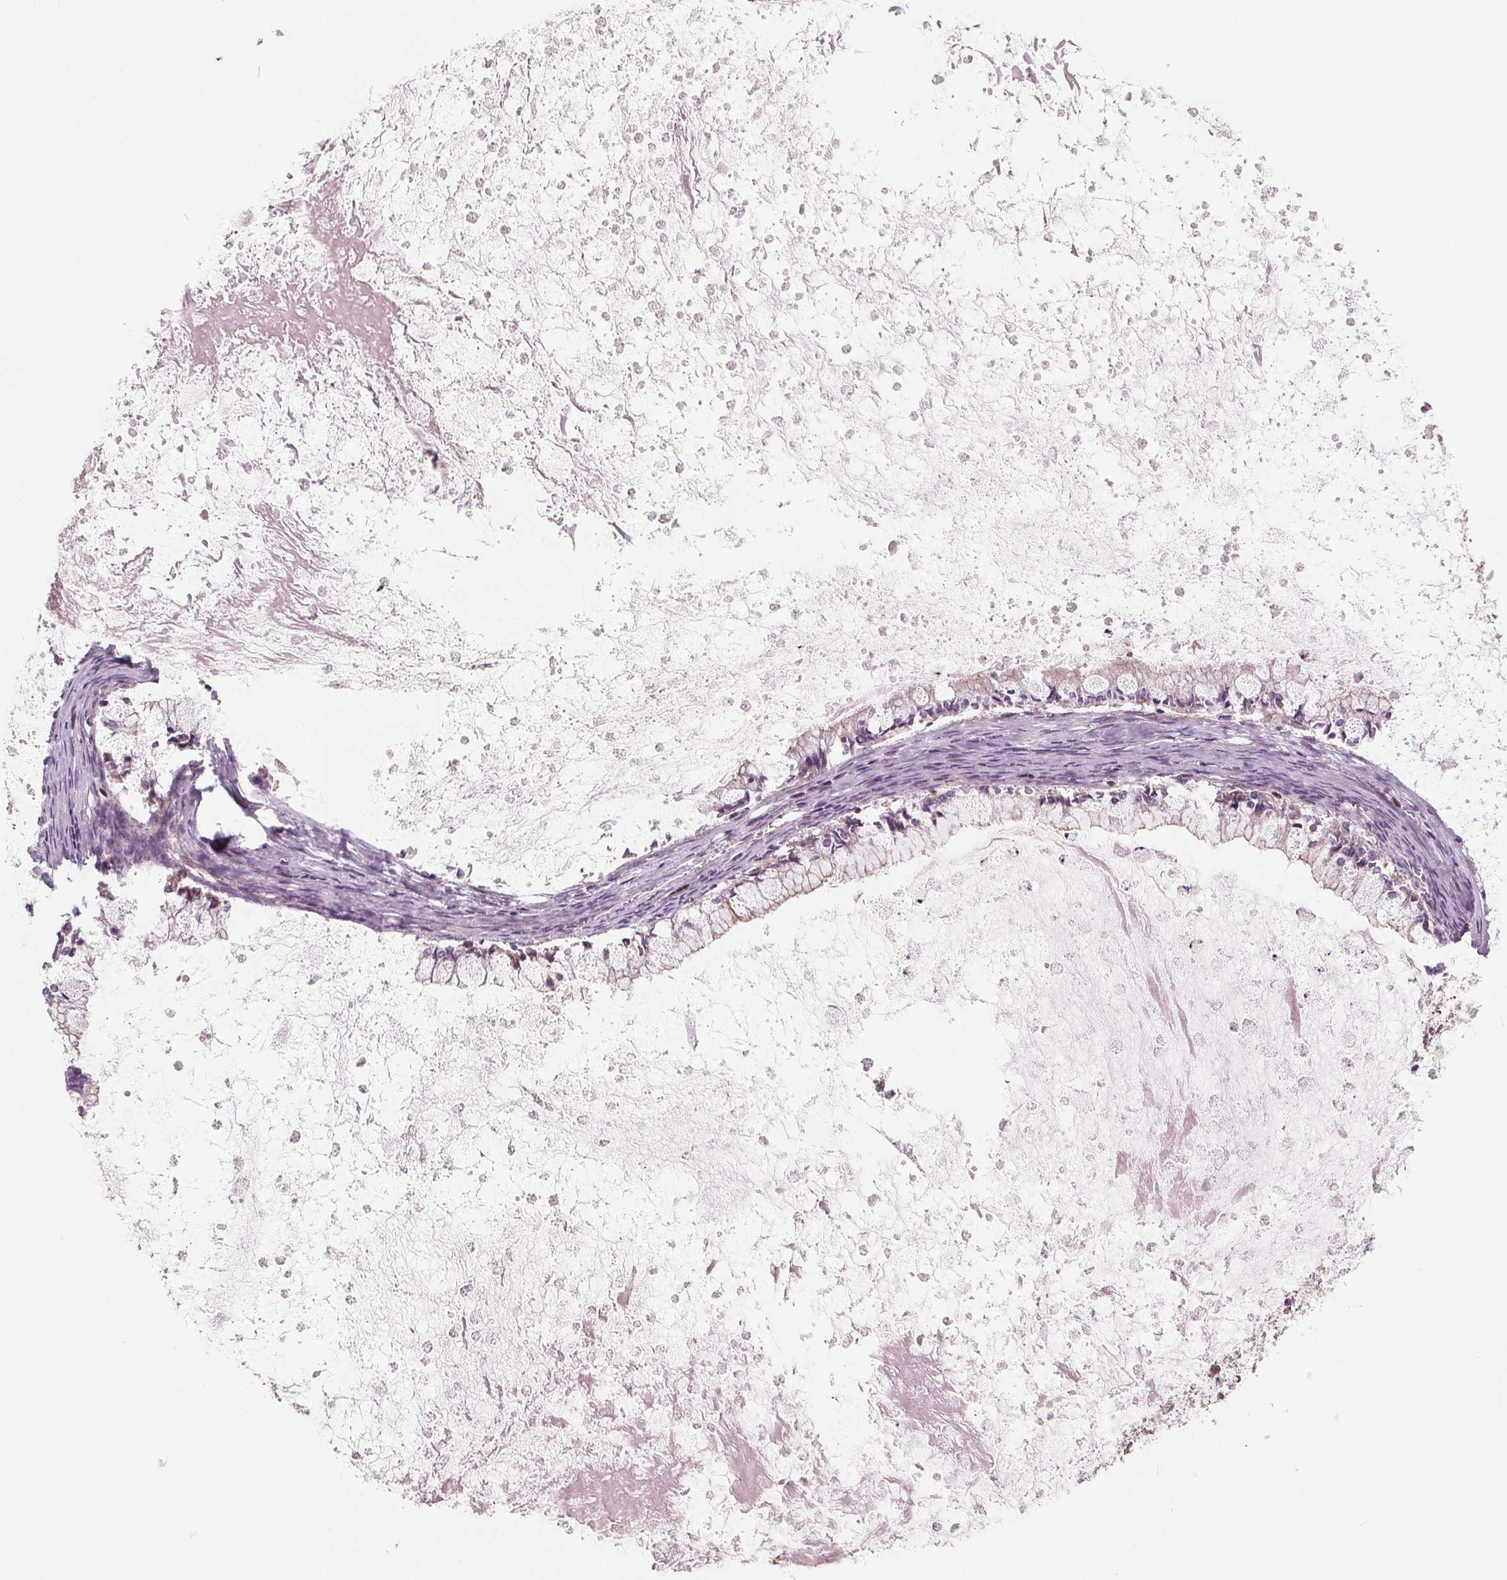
{"staining": {"intensity": "weak", "quantity": "<25%", "location": "cytoplasmic/membranous"}, "tissue": "ovarian cancer", "cell_type": "Tumor cells", "image_type": "cancer", "snomed": [{"axis": "morphology", "description": "Cystadenocarcinoma, mucinous, NOS"}, {"axis": "topography", "description": "Ovary"}], "caption": "Human ovarian mucinous cystadenocarcinoma stained for a protein using immunohistochemistry exhibits no positivity in tumor cells.", "gene": "ADAM33", "patient": {"sex": "female", "age": 67}}